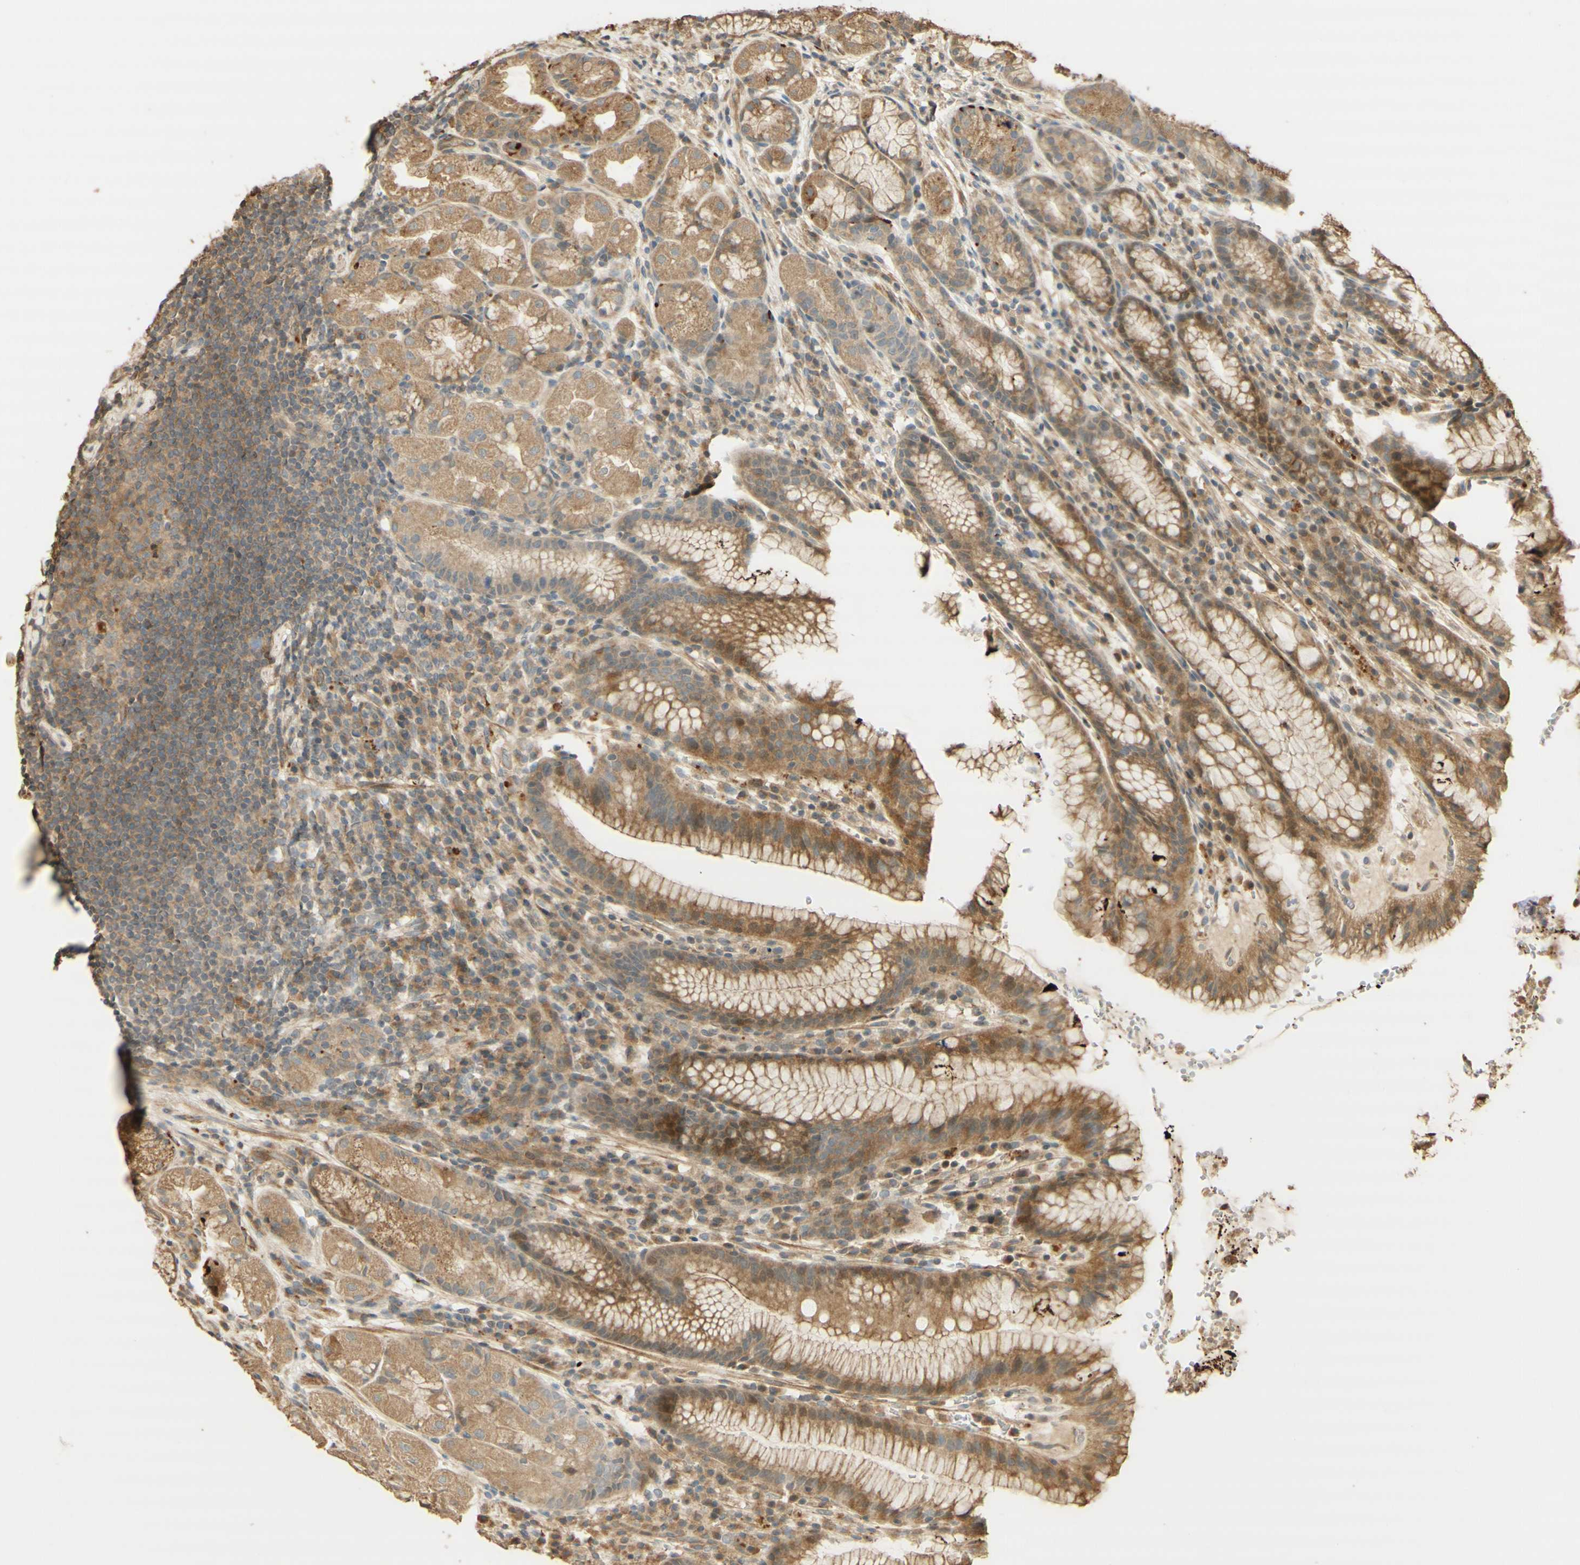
{"staining": {"intensity": "weak", "quantity": ">75%", "location": "cytoplasmic/membranous"}, "tissue": "stomach", "cell_type": "Glandular cells", "image_type": "normal", "snomed": [{"axis": "morphology", "description": "Normal tissue, NOS"}, {"axis": "topography", "description": "Stomach, lower"}], "caption": "Immunohistochemistry (IHC) of normal human stomach shows low levels of weak cytoplasmic/membranous positivity in about >75% of glandular cells. (Stains: DAB (3,3'-diaminobenzidine) in brown, nuclei in blue, Microscopy: brightfield microscopy at high magnification).", "gene": "AGER", "patient": {"sex": "male", "age": 52}}